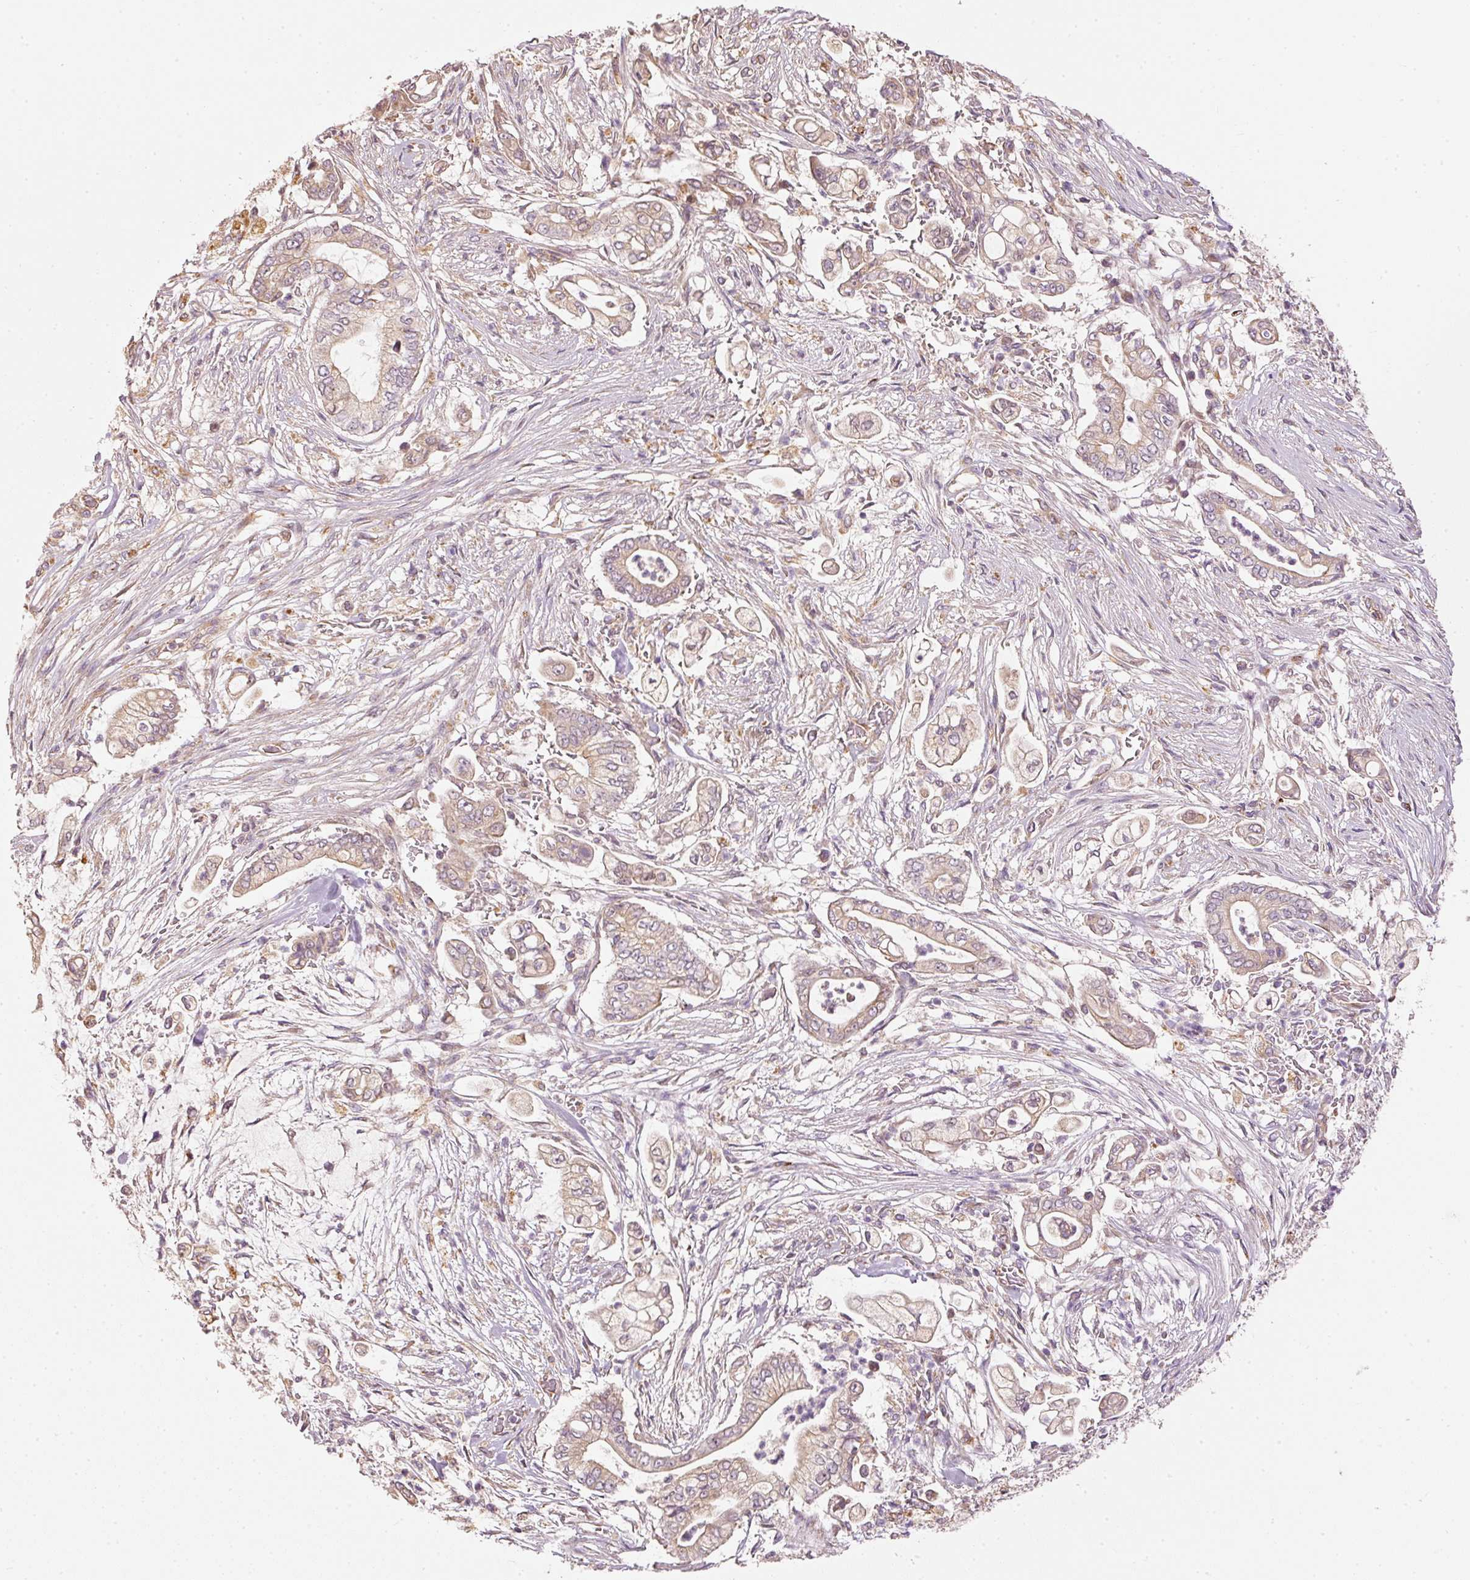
{"staining": {"intensity": "moderate", "quantity": "25%-75%", "location": "cytoplasmic/membranous"}, "tissue": "pancreatic cancer", "cell_type": "Tumor cells", "image_type": "cancer", "snomed": [{"axis": "morphology", "description": "Adenocarcinoma, NOS"}, {"axis": "topography", "description": "Pancreas"}], "caption": "The image shows immunohistochemical staining of pancreatic cancer (adenocarcinoma). There is moderate cytoplasmic/membranous expression is seen in approximately 25%-75% of tumor cells.", "gene": "MTHFD1L", "patient": {"sex": "female", "age": 69}}